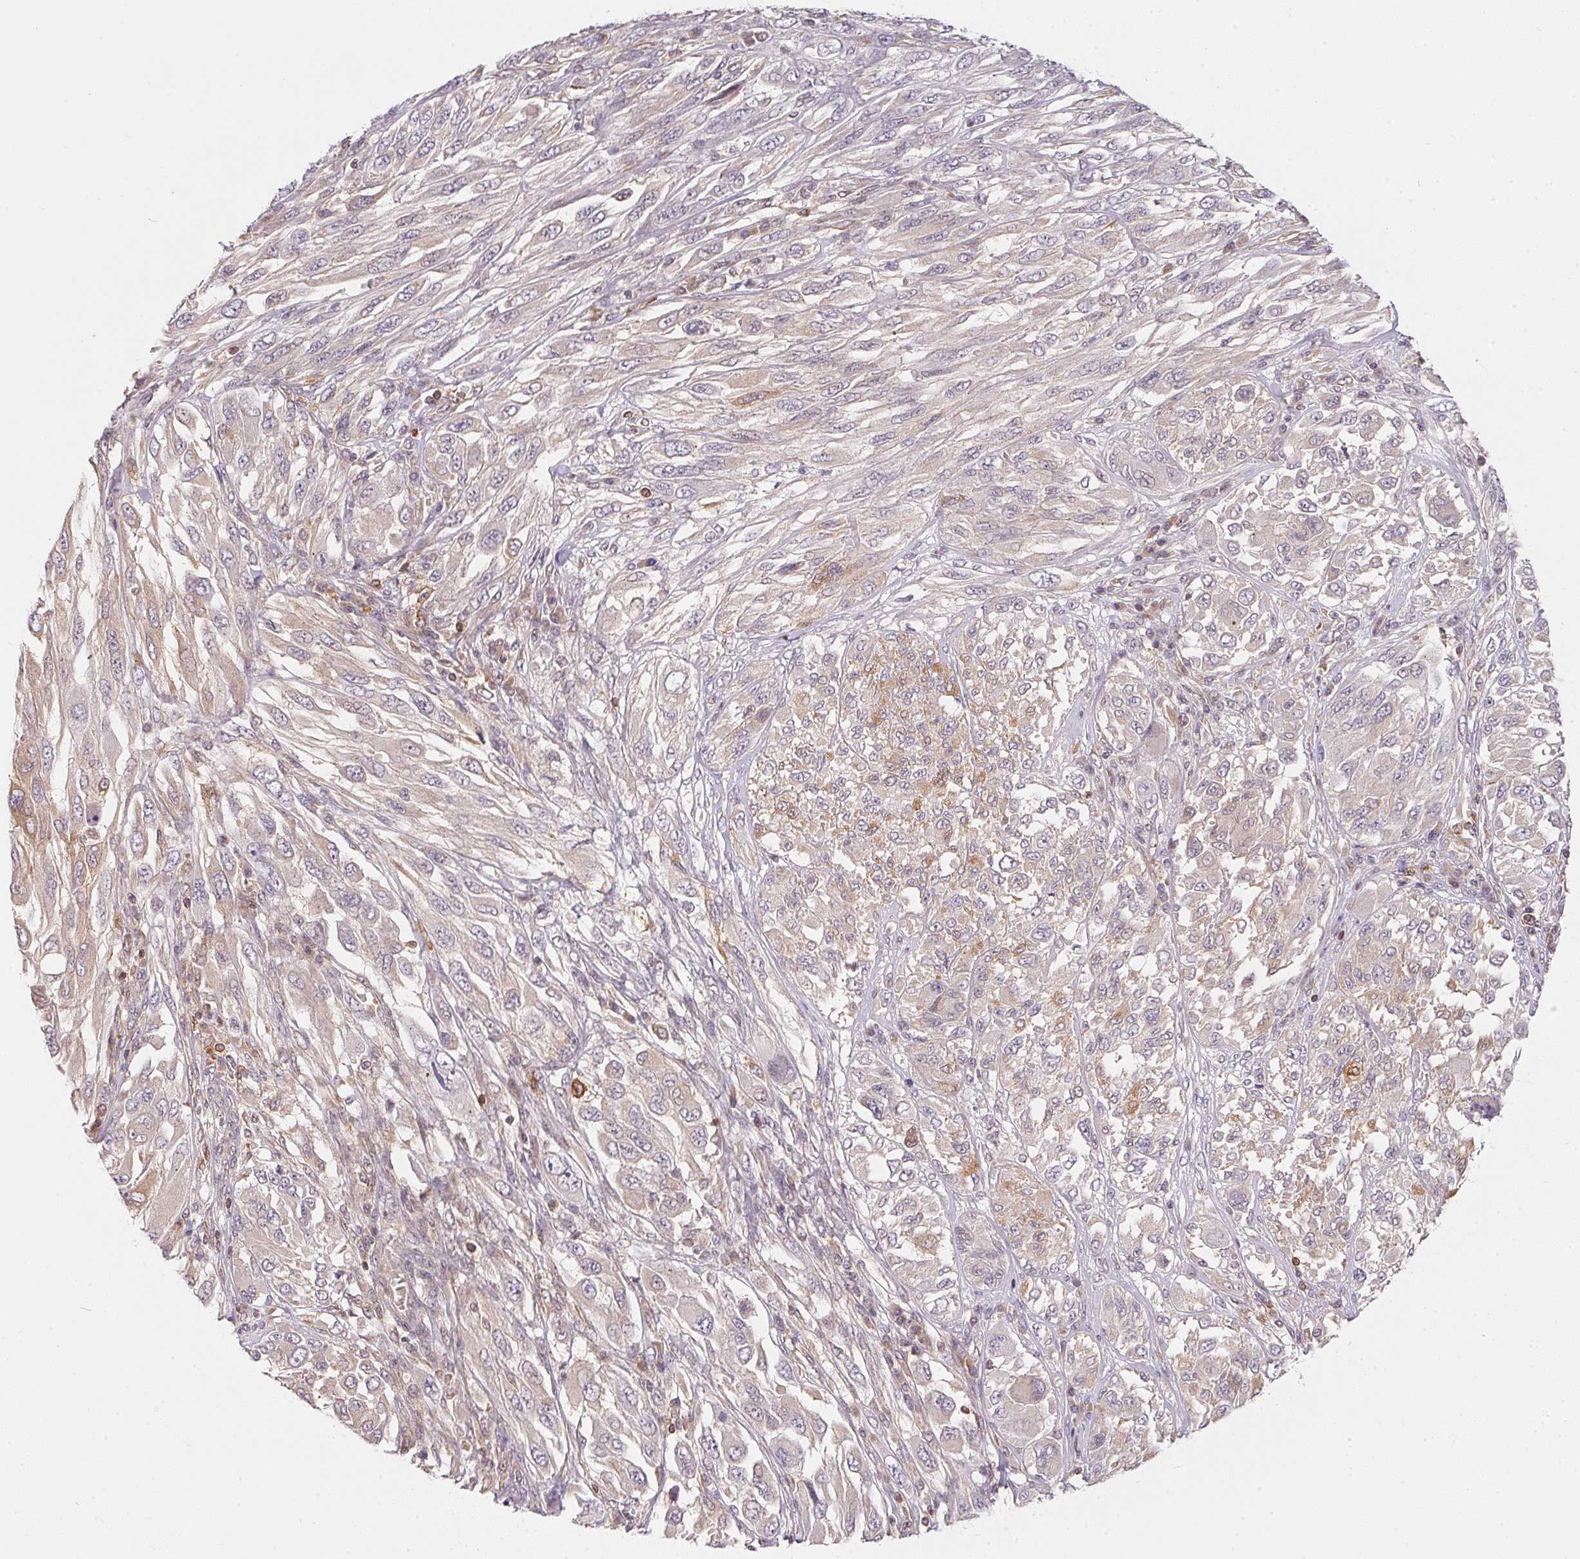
{"staining": {"intensity": "negative", "quantity": "none", "location": "none"}, "tissue": "melanoma", "cell_type": "Tumor cells", "image_type": "cancer", "snomed": [{"axis": "morphology", "description": "Malignant melanoma, NOS"}, {"axis": "topography", "description": "Skin"}], "caption": "The immunohistochemistry photomicrograph has no significant staining in tumor cells of malignant melanoma tissue.", "gene": "ANKRD13A", "patient": {"sex": "female", "age": 91}}